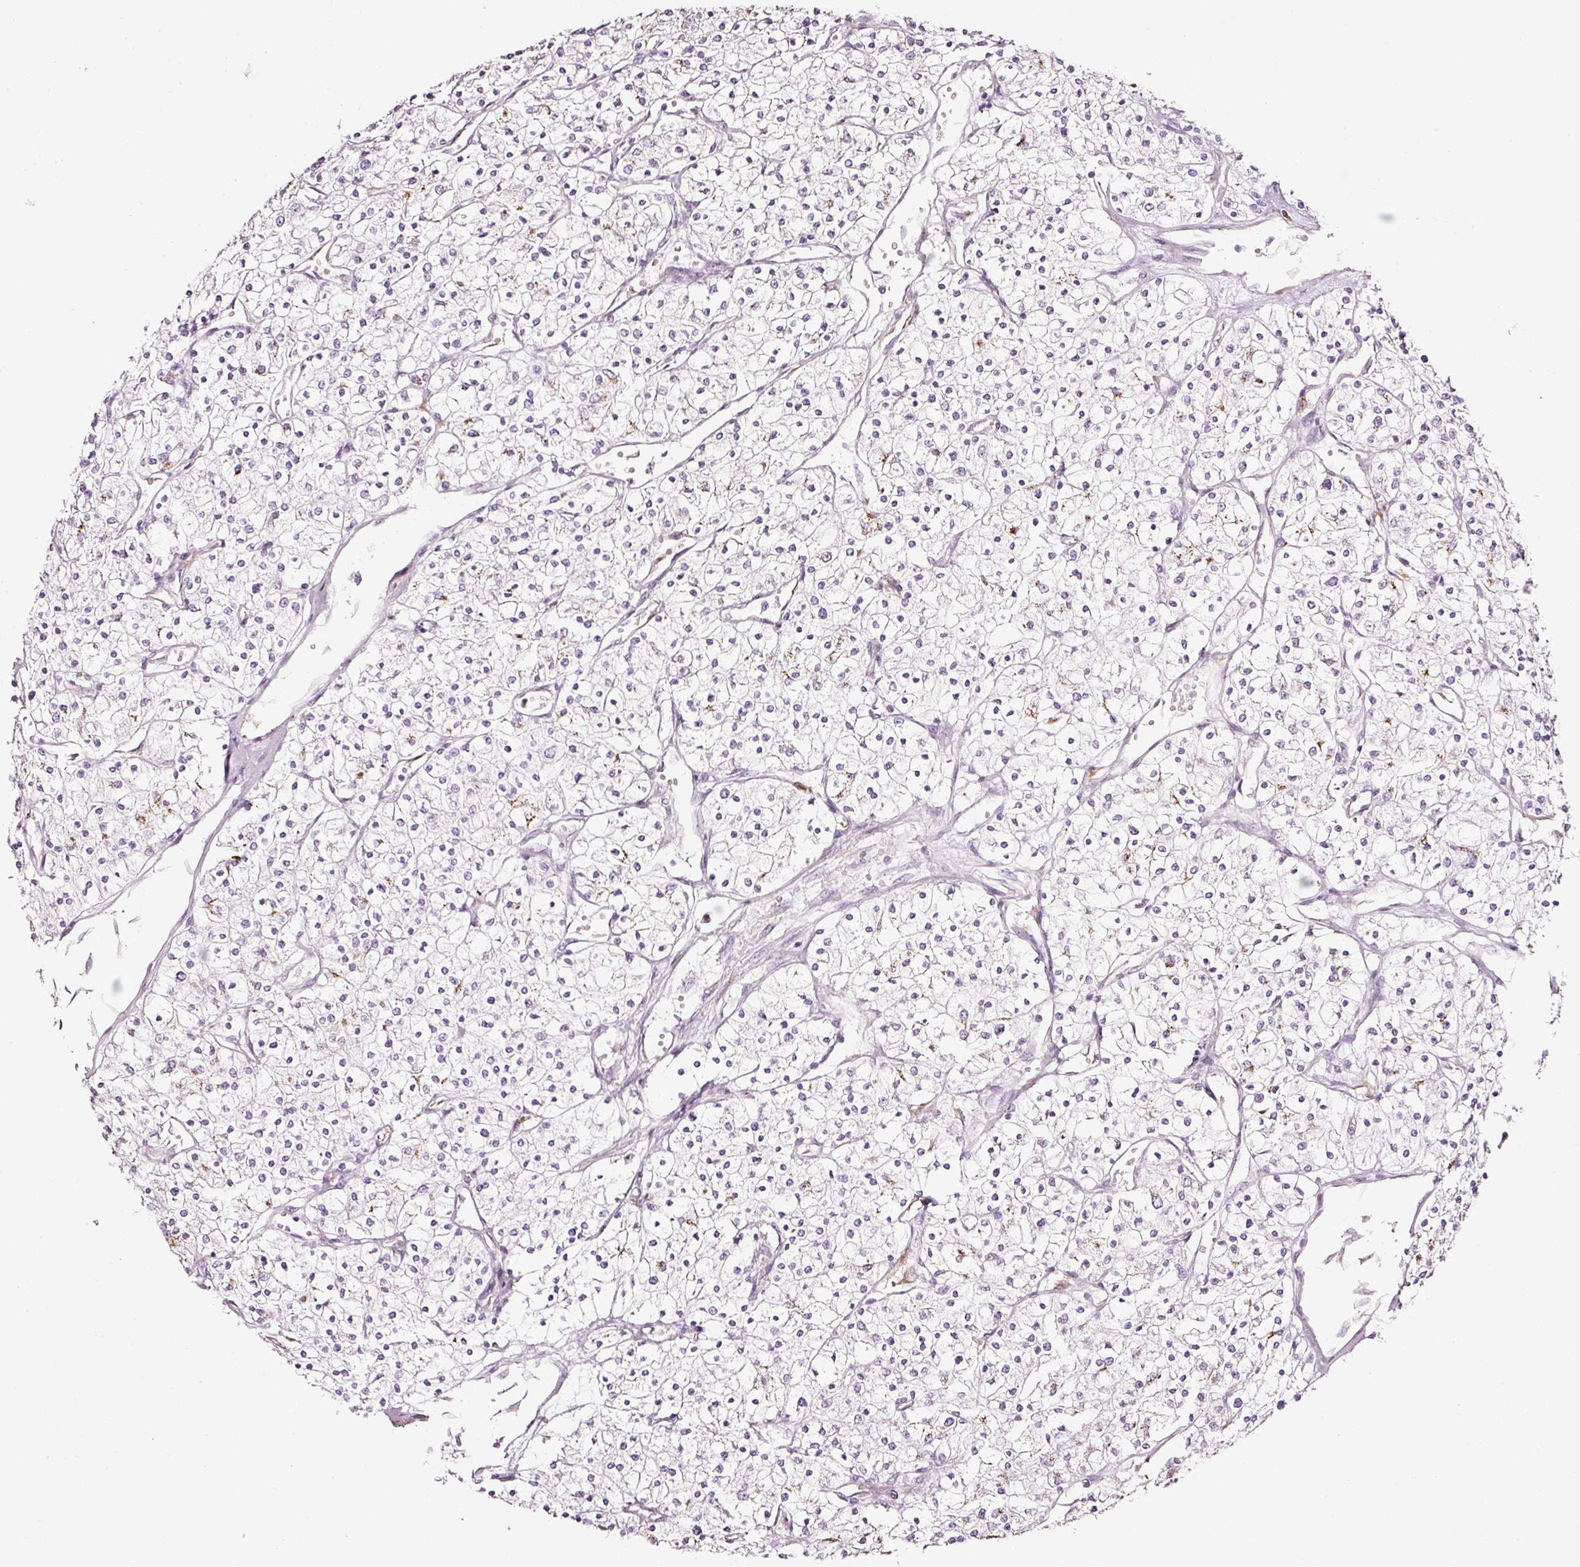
{"staining": {"intensity": "negative", "quantity": "none", "location": "none"}, "tissue": "renal cancer", "cell_type": "Tumor cells", "image_type": "cancer", "snomed": [{"axis": "morphology", "description": "Adenocarcinoma, NOS"}, {"axis": "topography", "description": "Kidney"}], "caption": "Immunohistochemistry photomicrograph of neoplastic tissue: renal cancer stained with DAB (3,3'-diaminobenzidine) reveals no significant protein expression in tumor cells. (Brightfield microscopy of DAB (3,3'-diaminobenzidine) immunohistochemistry (IHC) at high magnification).", "gene": "SDF4", "patient": {"sex": "male", "age": 80}}